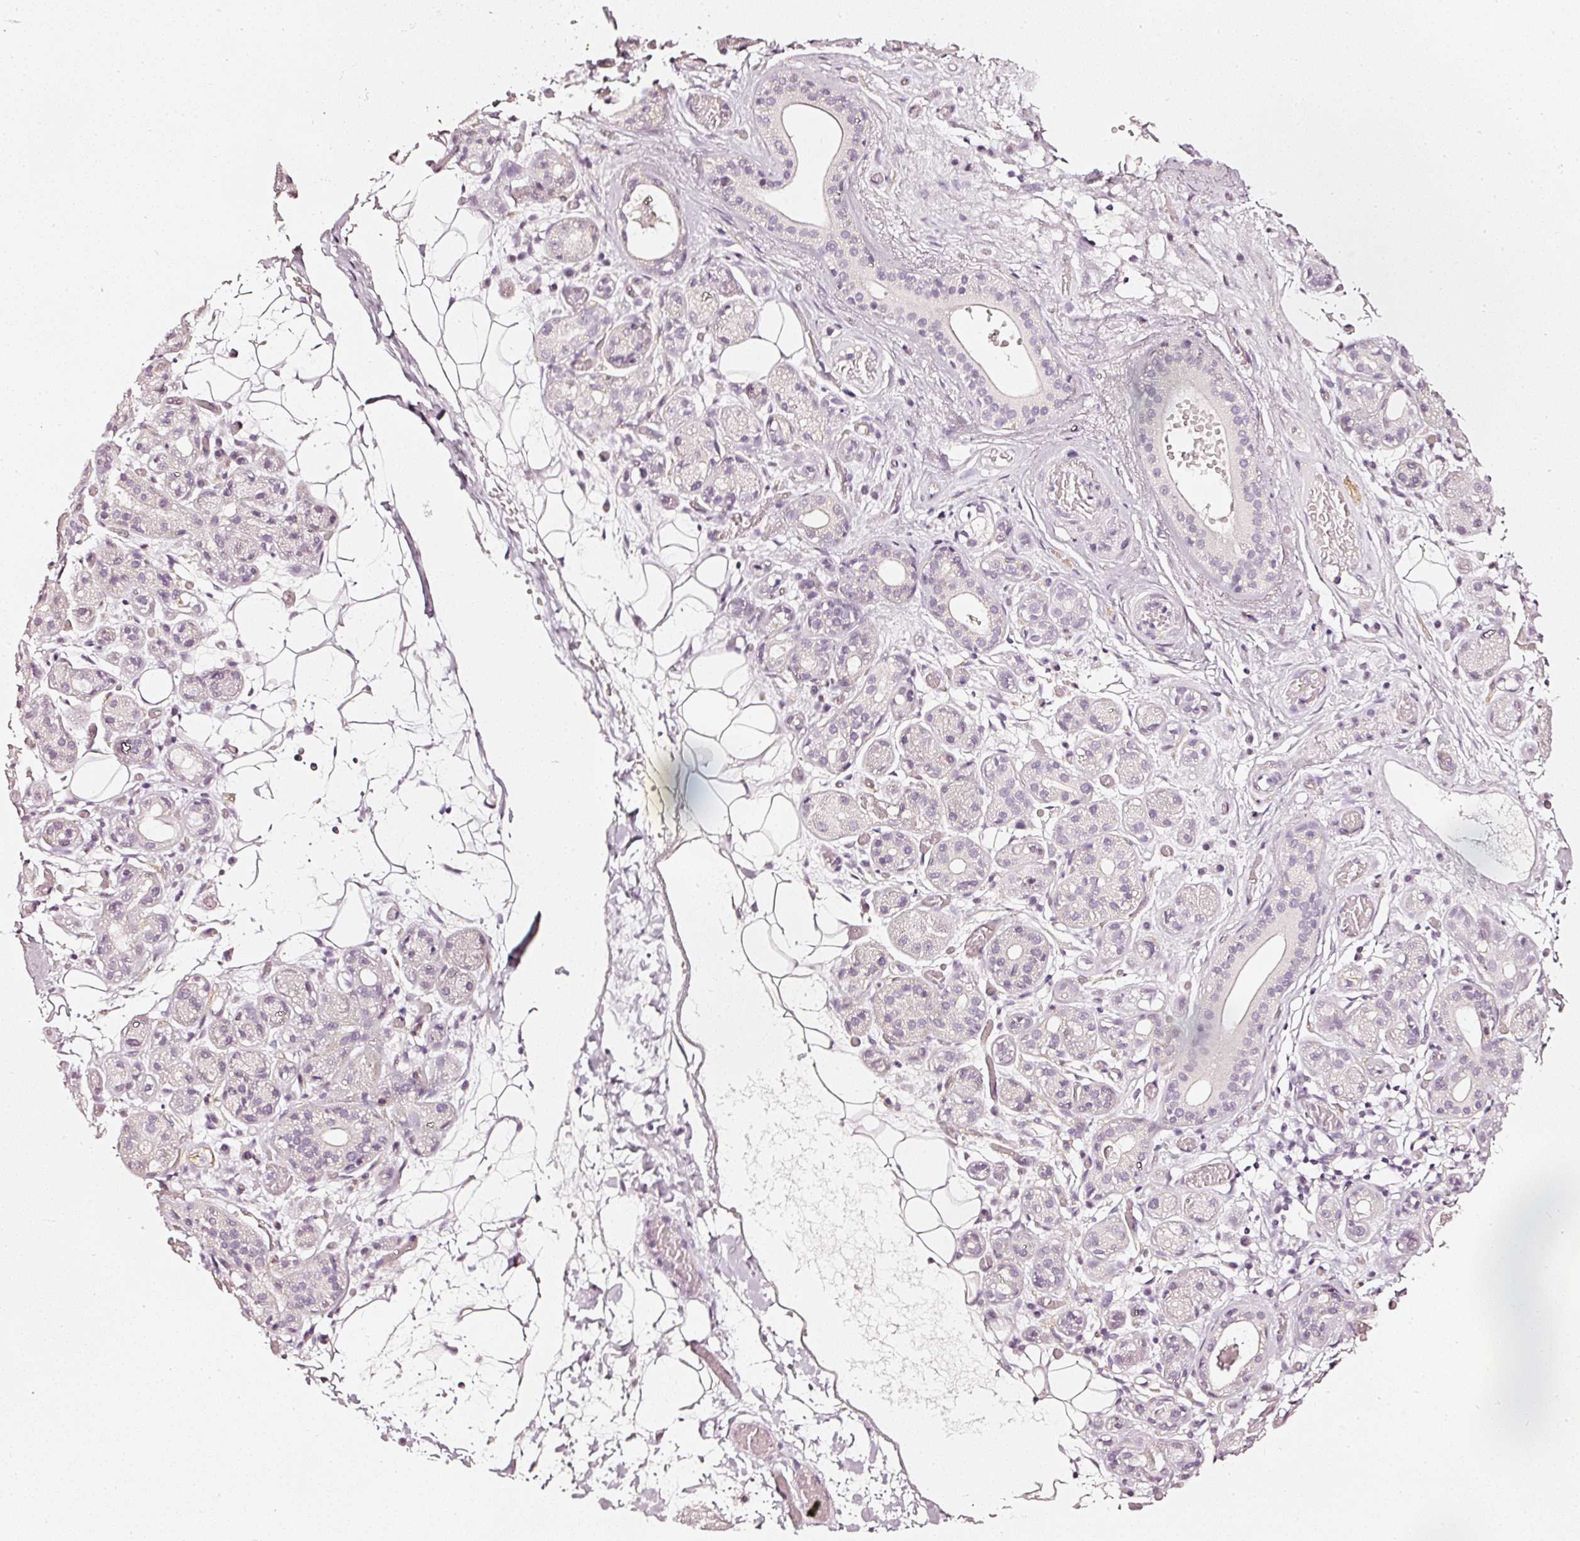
{"staining": {"intensity": "negative", "quantity": "none", "location": "none"}, "tissue": "salivary gland", "cell_type": "Glandular cells", "image_type": "normal", "snomed": [{"axis": "morphology", "description": "Normal tissue, NOS"}, {"axis": "topography", "description": "Salivary gland"}], "caption": "Immunohistochemistry image of benign salivary gland: human salivary gland stained with DAB exhibits no significant protein staining in glandular cells.", "gene": "CNP", "patient": {"sex": "male", "age": 82}}